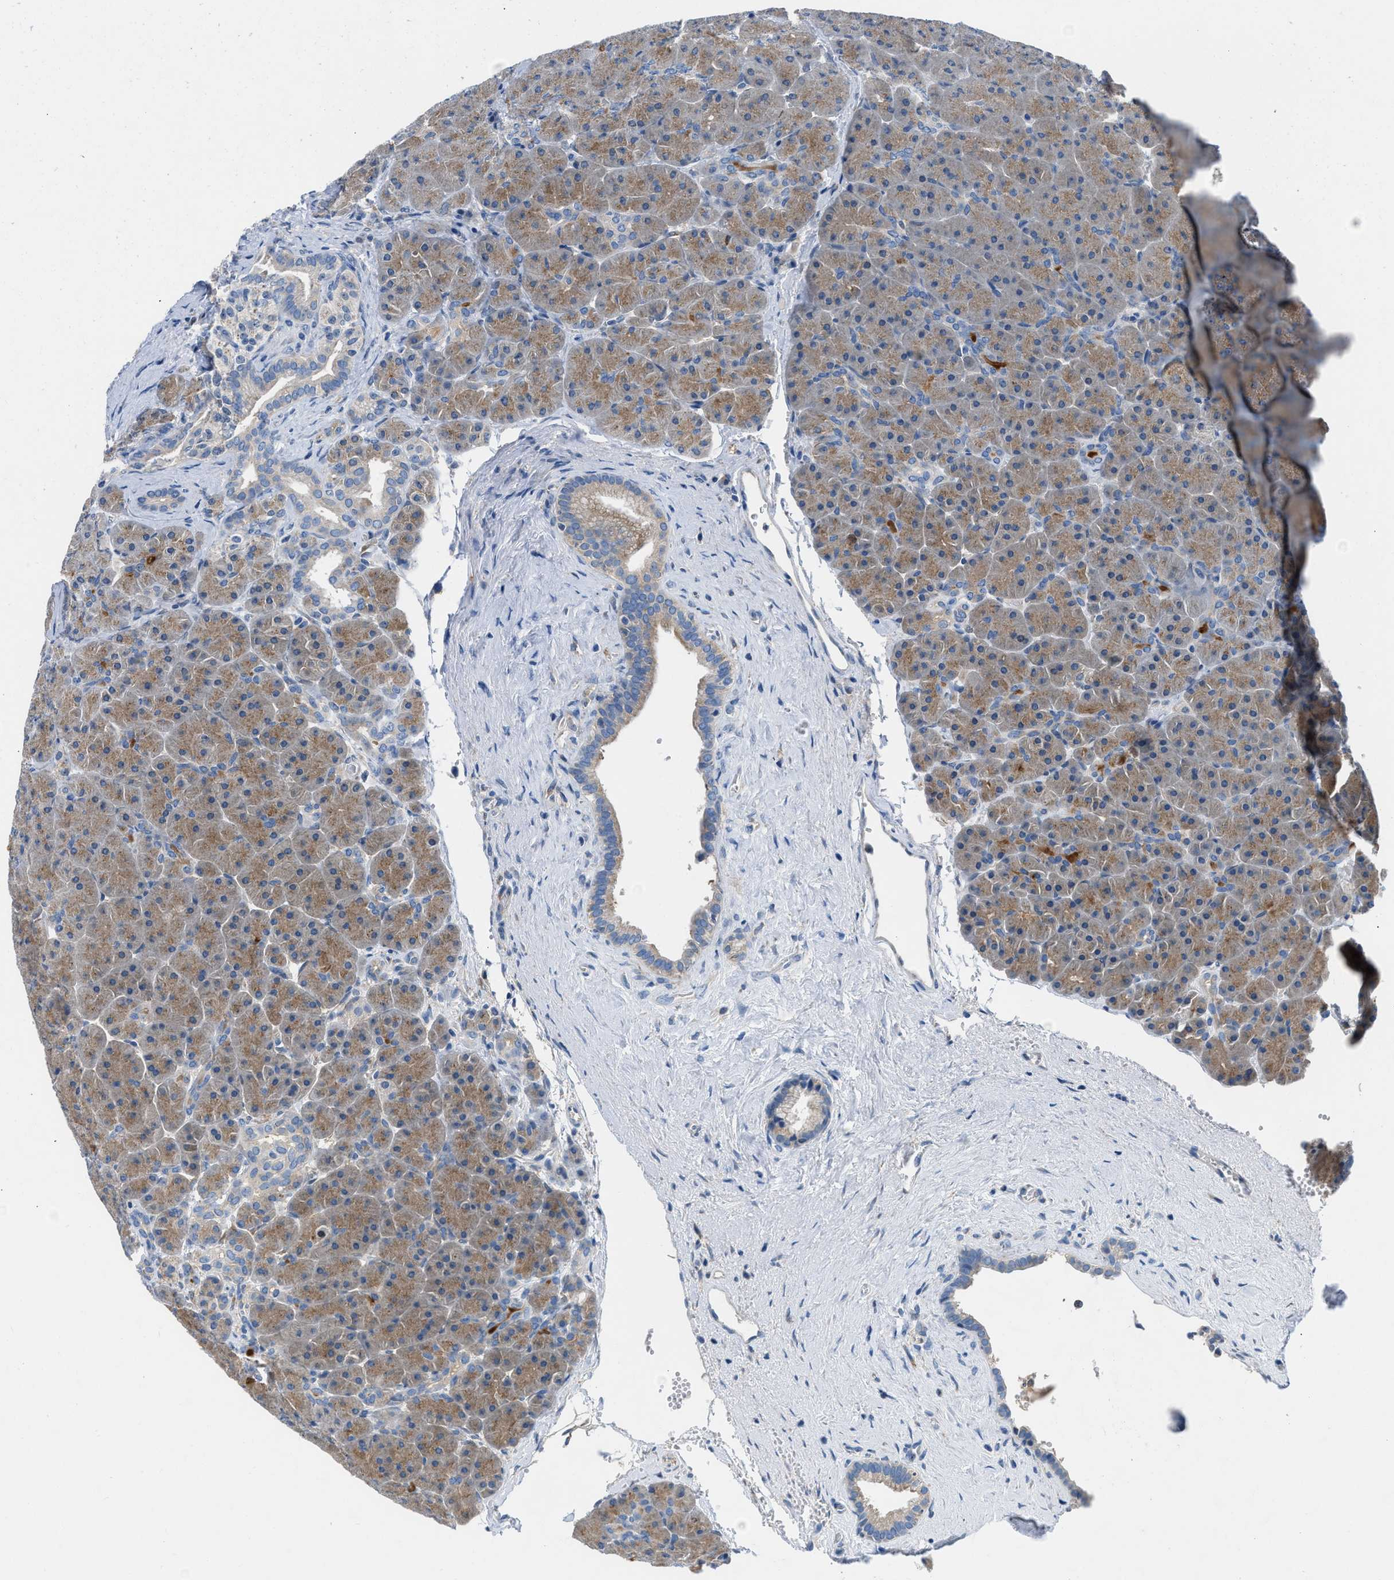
{"staining": {"intensity": "moderate", "quantity": "25%-75%", "location": "cytoplasmic/membranous"}, "tissue": "pancreas", "cell_type": "Exocrine glandular cells", "image_type": "normal", "snomed": [{"axis": "morphology", "description": "Normal tissue, NOS"}, {"axis": "topography", "description": "Pancreas"}], "caption": "A brown stain labels moderate cytoplasmic/membranous expression of a protein in exocrine glandular cells of benign human pancreas.", "gene": "BNC2", "patient": {"sex": "male", "age": 66}}